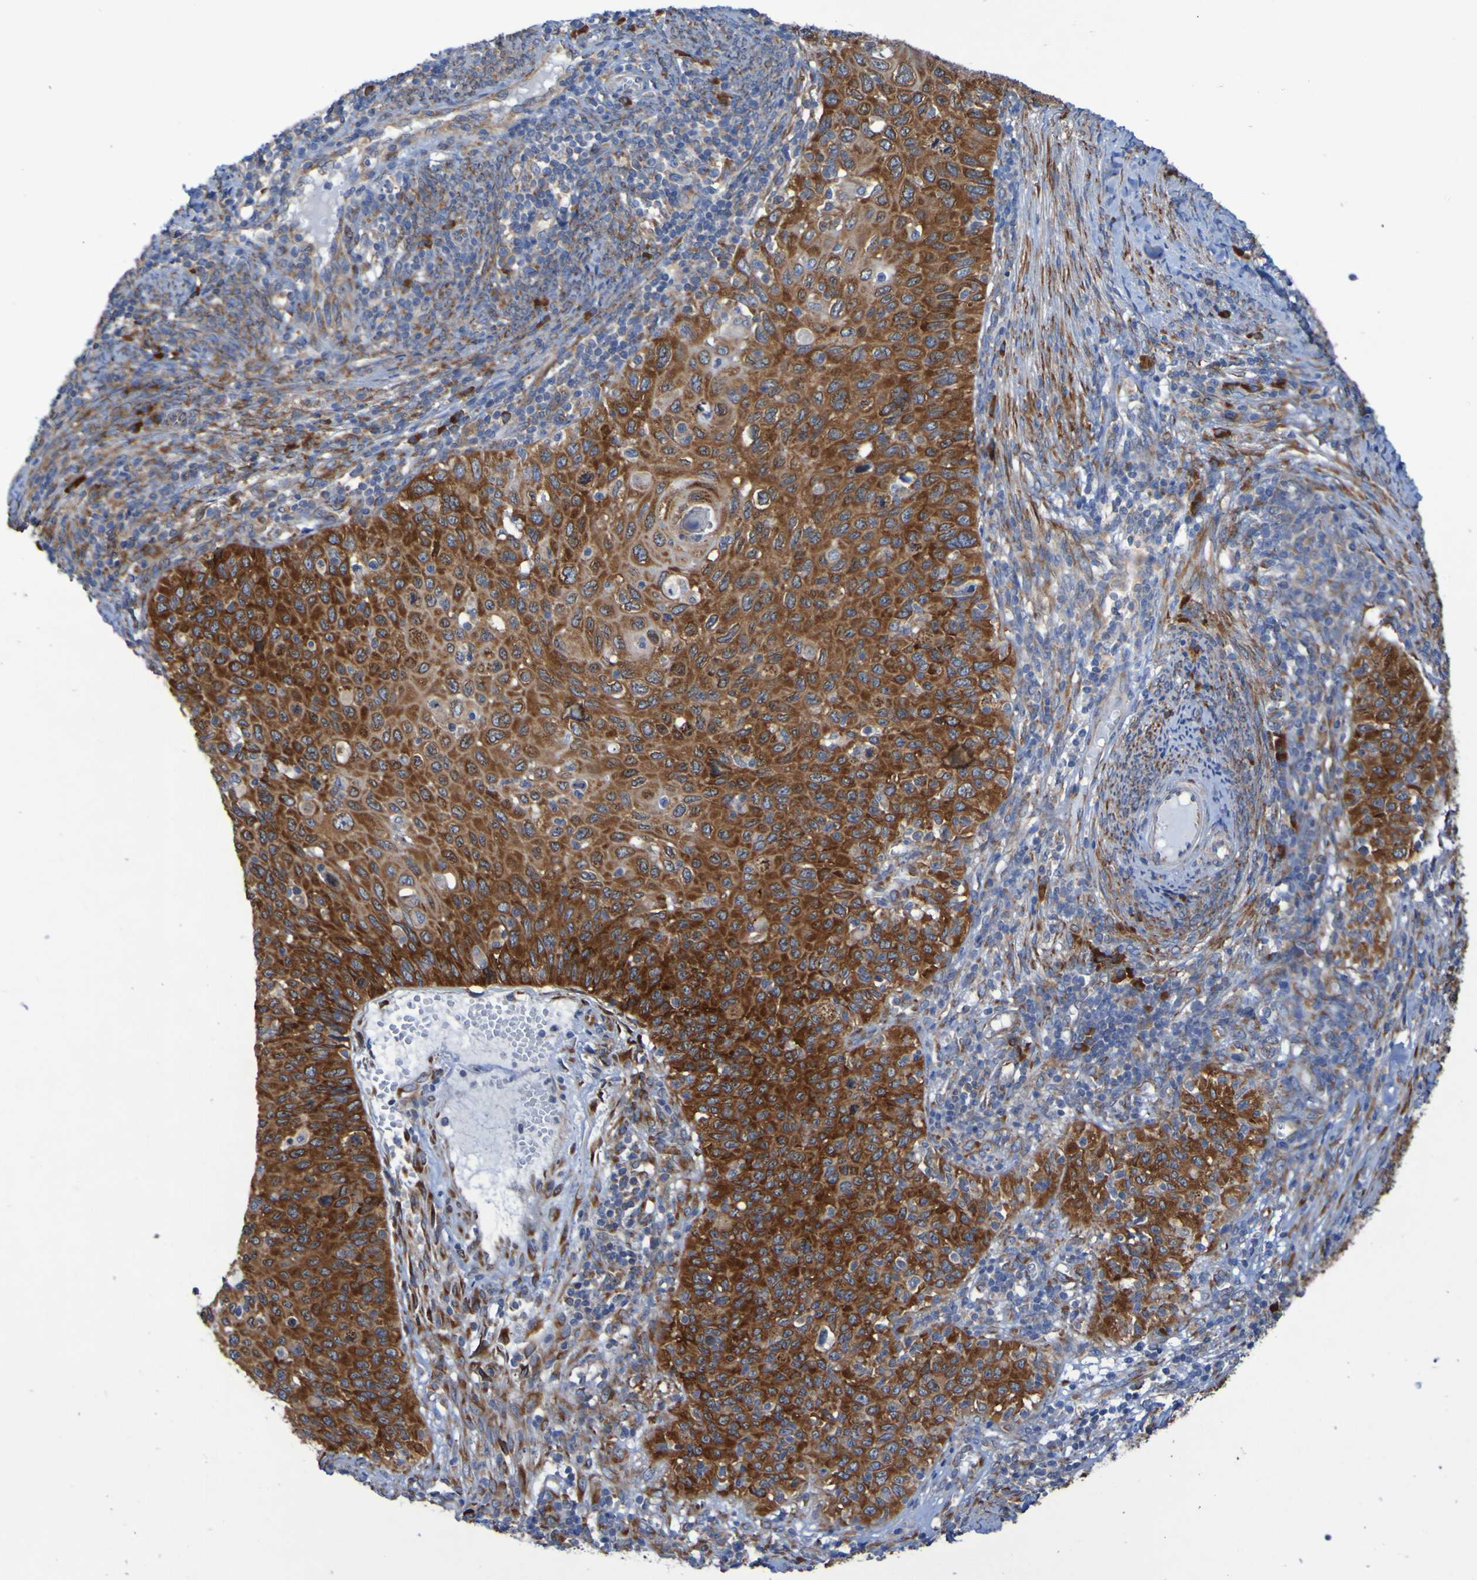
{"staining": {"intensity": "strong", "quantity": ">75%", "location": "cytoplasmic/membranous"}, "tissue": "cervical cancer", "cell_type": "Tumor cells", "image_type": "cancer", "snomed": [{"axis": "morphology", "description": "Squamous cell carcinoma, NOS"}, {"axis": "topography", "description": "Cervix"}], "caption": "Immunohistochemical staining of human cervical cancer displays high levels of strong cytoplasmic/membranous protein staining in about >75% of tumor cells. (Brightfield microscopy of DAB IHC at high magnification).", "gene": "FKBP3", "patient": {"sex": "female", "age": 70}}